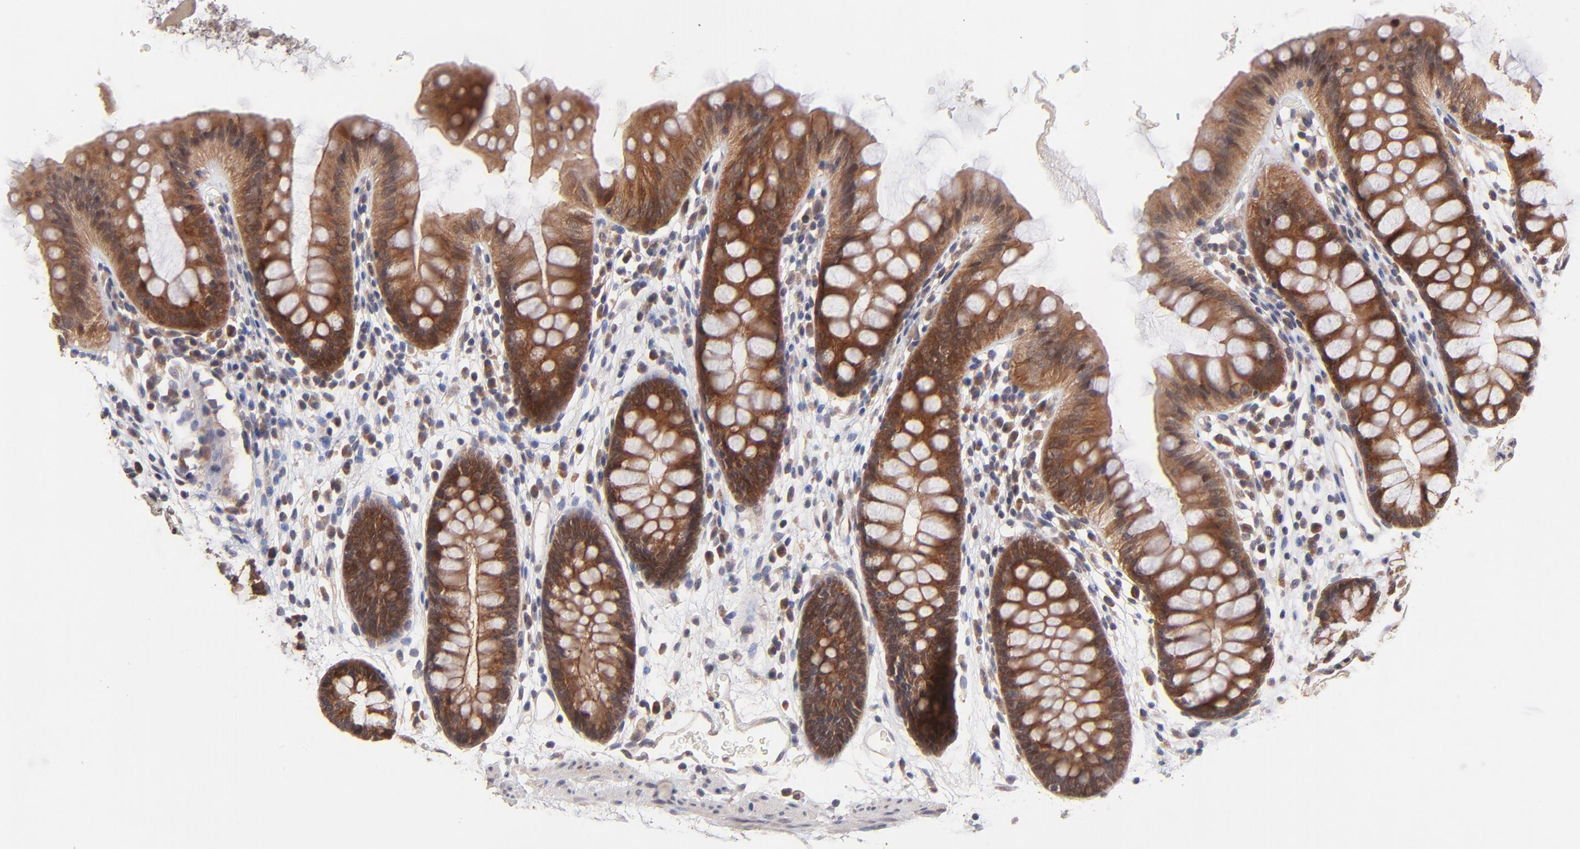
{"staining": {"intensity": "weak", "quantity": "25%-75%", "location": "cytoplasmic/membranous"}, "tissue": "colon", "cell_type": "Endothelial cells", "image_type": "normal", "snomed": [{"axis": "morphology", "description": "Normal tissue, NOS"}, {"axis": "topography", "description": "Smooth muscle"}, {"axis": "topography", "description": "Colon"}], "caption": "Approximately 25%-75% of endothelial cells in normal human colon demonstrate weak cytoplasmic/membranous protein expression as visualized by brown immunohistochemical staining.", "gene": "BAIAP2L2", "patient": {"sex": "male", "age": 67}}